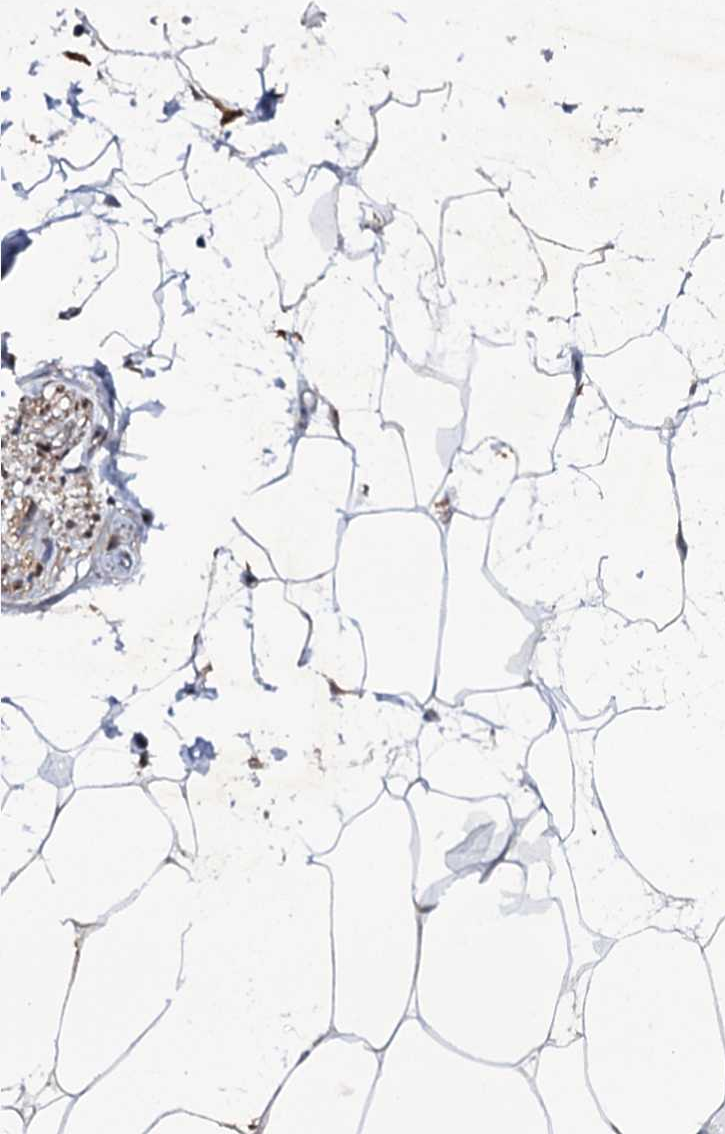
{"staining": {"intensity": "negative", "quantity": "none", "location": "none"}, "tissue": "adipose tissue", "cell_type": "Adipocytes", "image_type": "normal", "snomed": [{"axis": "morphology", "description": "Normal tissue, NOS"}, {"axis": "morphology", "description": "Adenocarcinoma, NOS"}, {"axis": "topography", "description": "Rectum"}, {"axis": "topography", "description": "Vagina"}, {"axis": "topography", "description": "Peripheral nerve tissue"}], "caption": "This is a image of IHC staining of unremarkable adipose tissue, which shows no staining in adipocytes.", "gene": "CRYL1", "patient": {"sex": "female", "age": 71}}